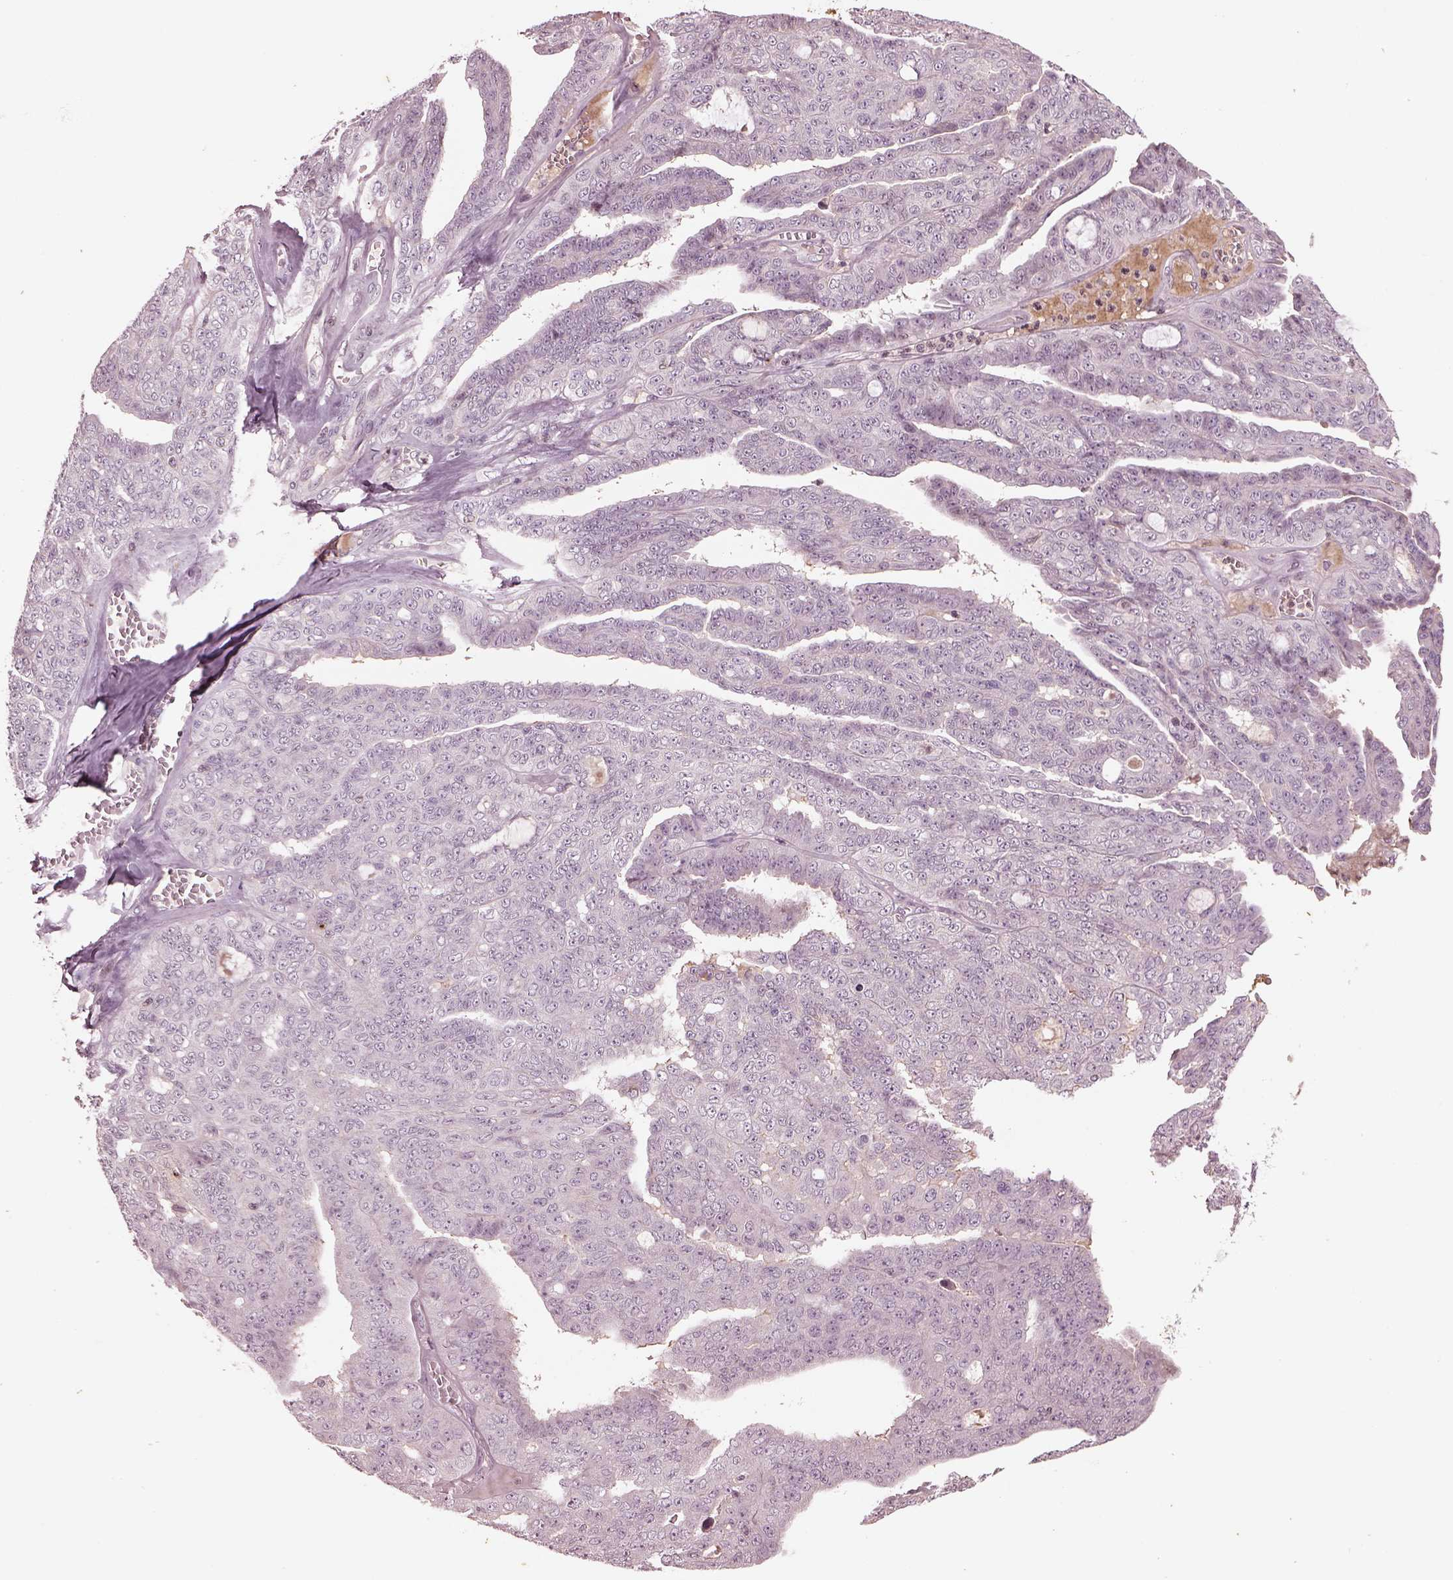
{"staining": {"intensity": "negative", "quantity": "none", "location": "none"}, "tissue": "ovarian cancer", "cell_type": "Tumor cells", "image_type": "cancer", "snomed": [{"axis": "morphology", "description": "Cystadenocarcinoma, serous, NOS"}, {"axis": "topography", "description": "Ovary"}], "caption": "DAB (3,3'-diaminobenzidine) immunohistochemical staining of human serous cystadenocarcinoma (ovarian) displays no significant expression in tumor cells. (Brightfield microscopy of DAB (3,3'-diaminobenzidine) immunohistochemistry (IHC) at high magnification).", "gene": "PTX4", "patient": {"sex": "female", "age": 71}}